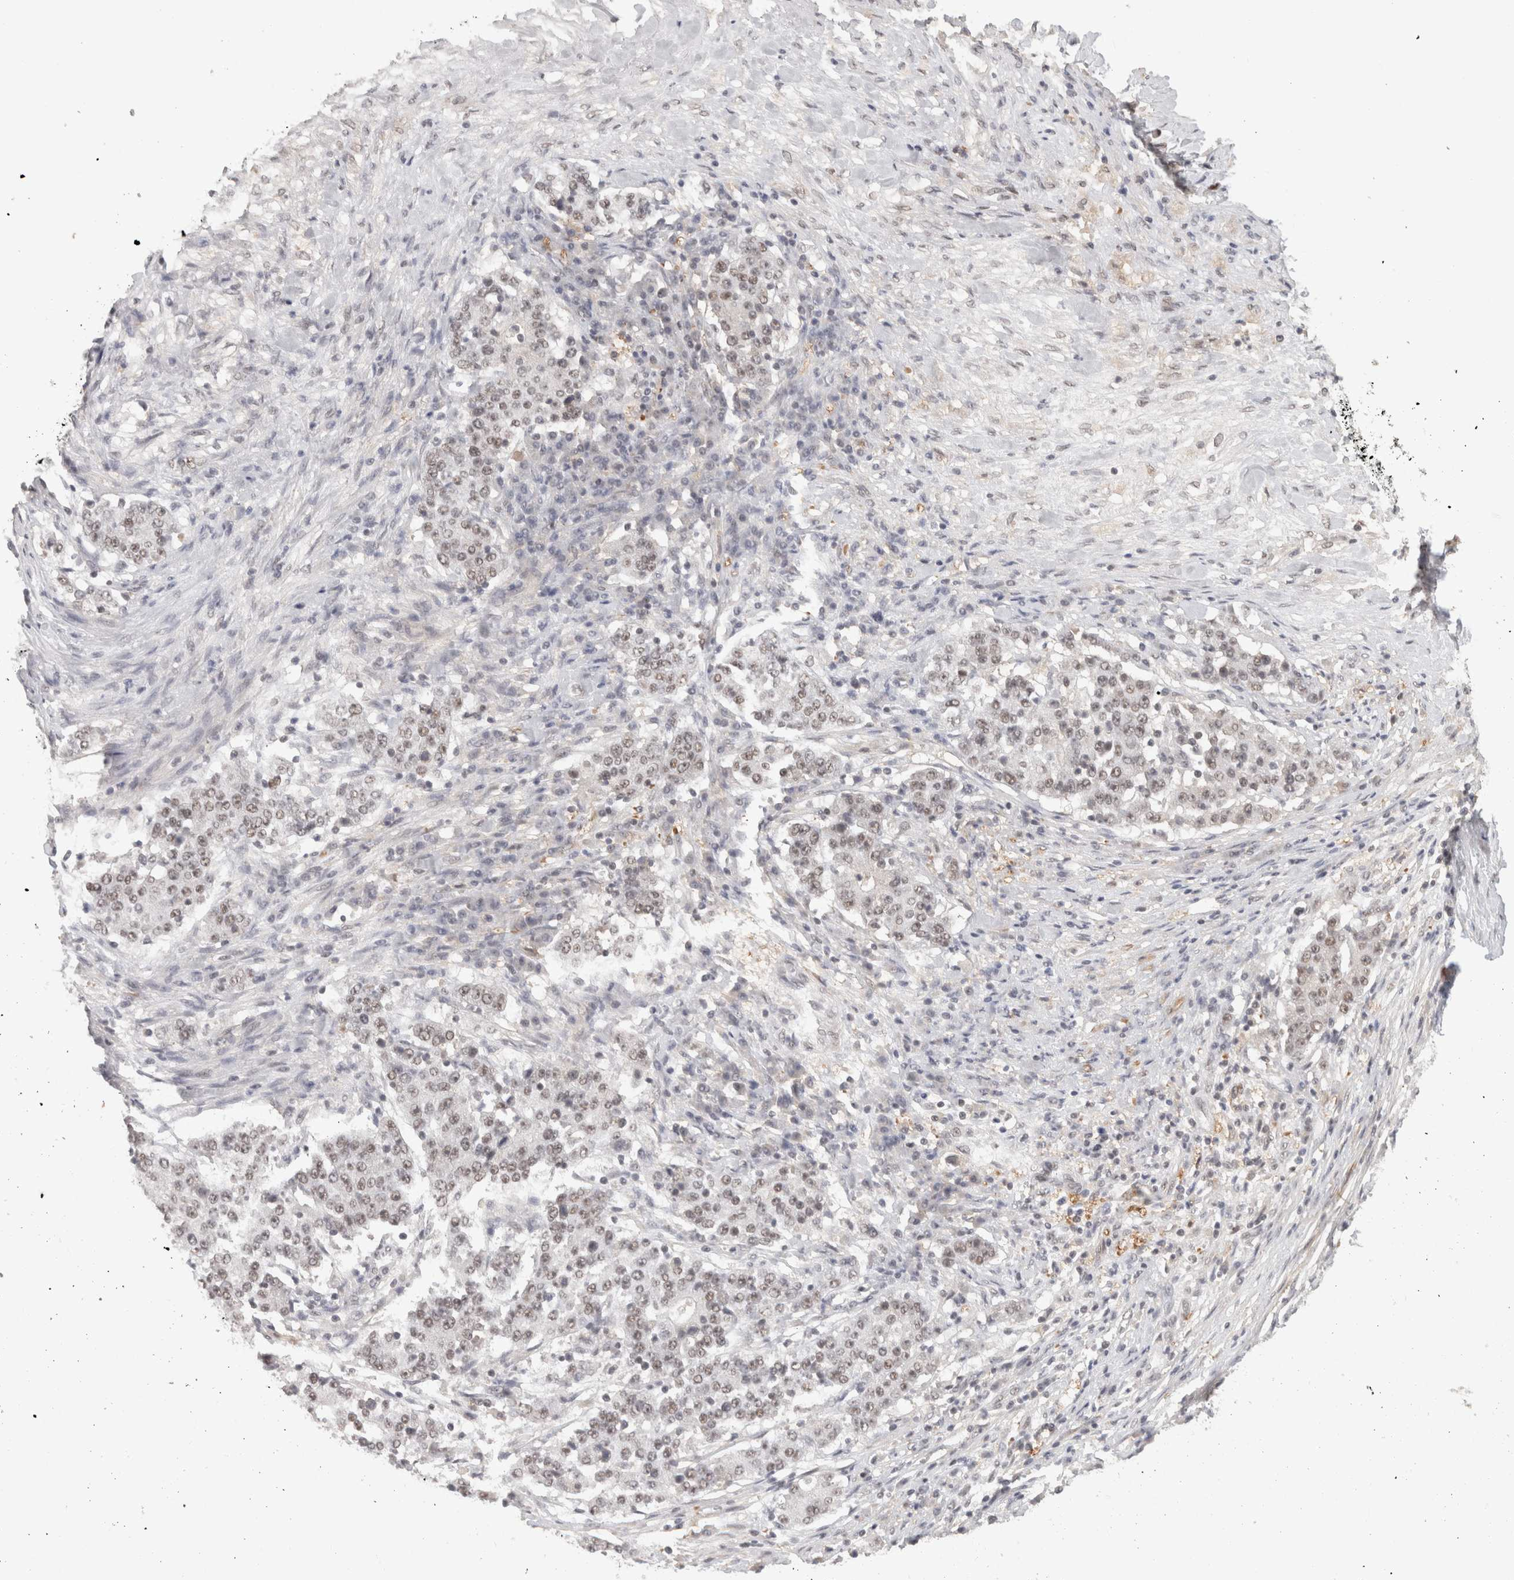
{"staining": {"intensity": "weak", "quantity": "25%-75%", "location": "nuclear"}, "tissue": "stomach cancer", "cell_type": "Tumor cells", "image_type": "cancer", "snomed": [{"axis": "morphology", "description": "Adenocarcinoma, NOS"}, {"axis": "topography", "description": "Stomach"}], "caption": "Human adenocarcinoma (stomach) stained with a brown dye reveals weak nuclear positive expression in approximately 25%-75% of tumor cells.", "gene": "ZNF830", "patient": {"sex": "male", "age": 59}}